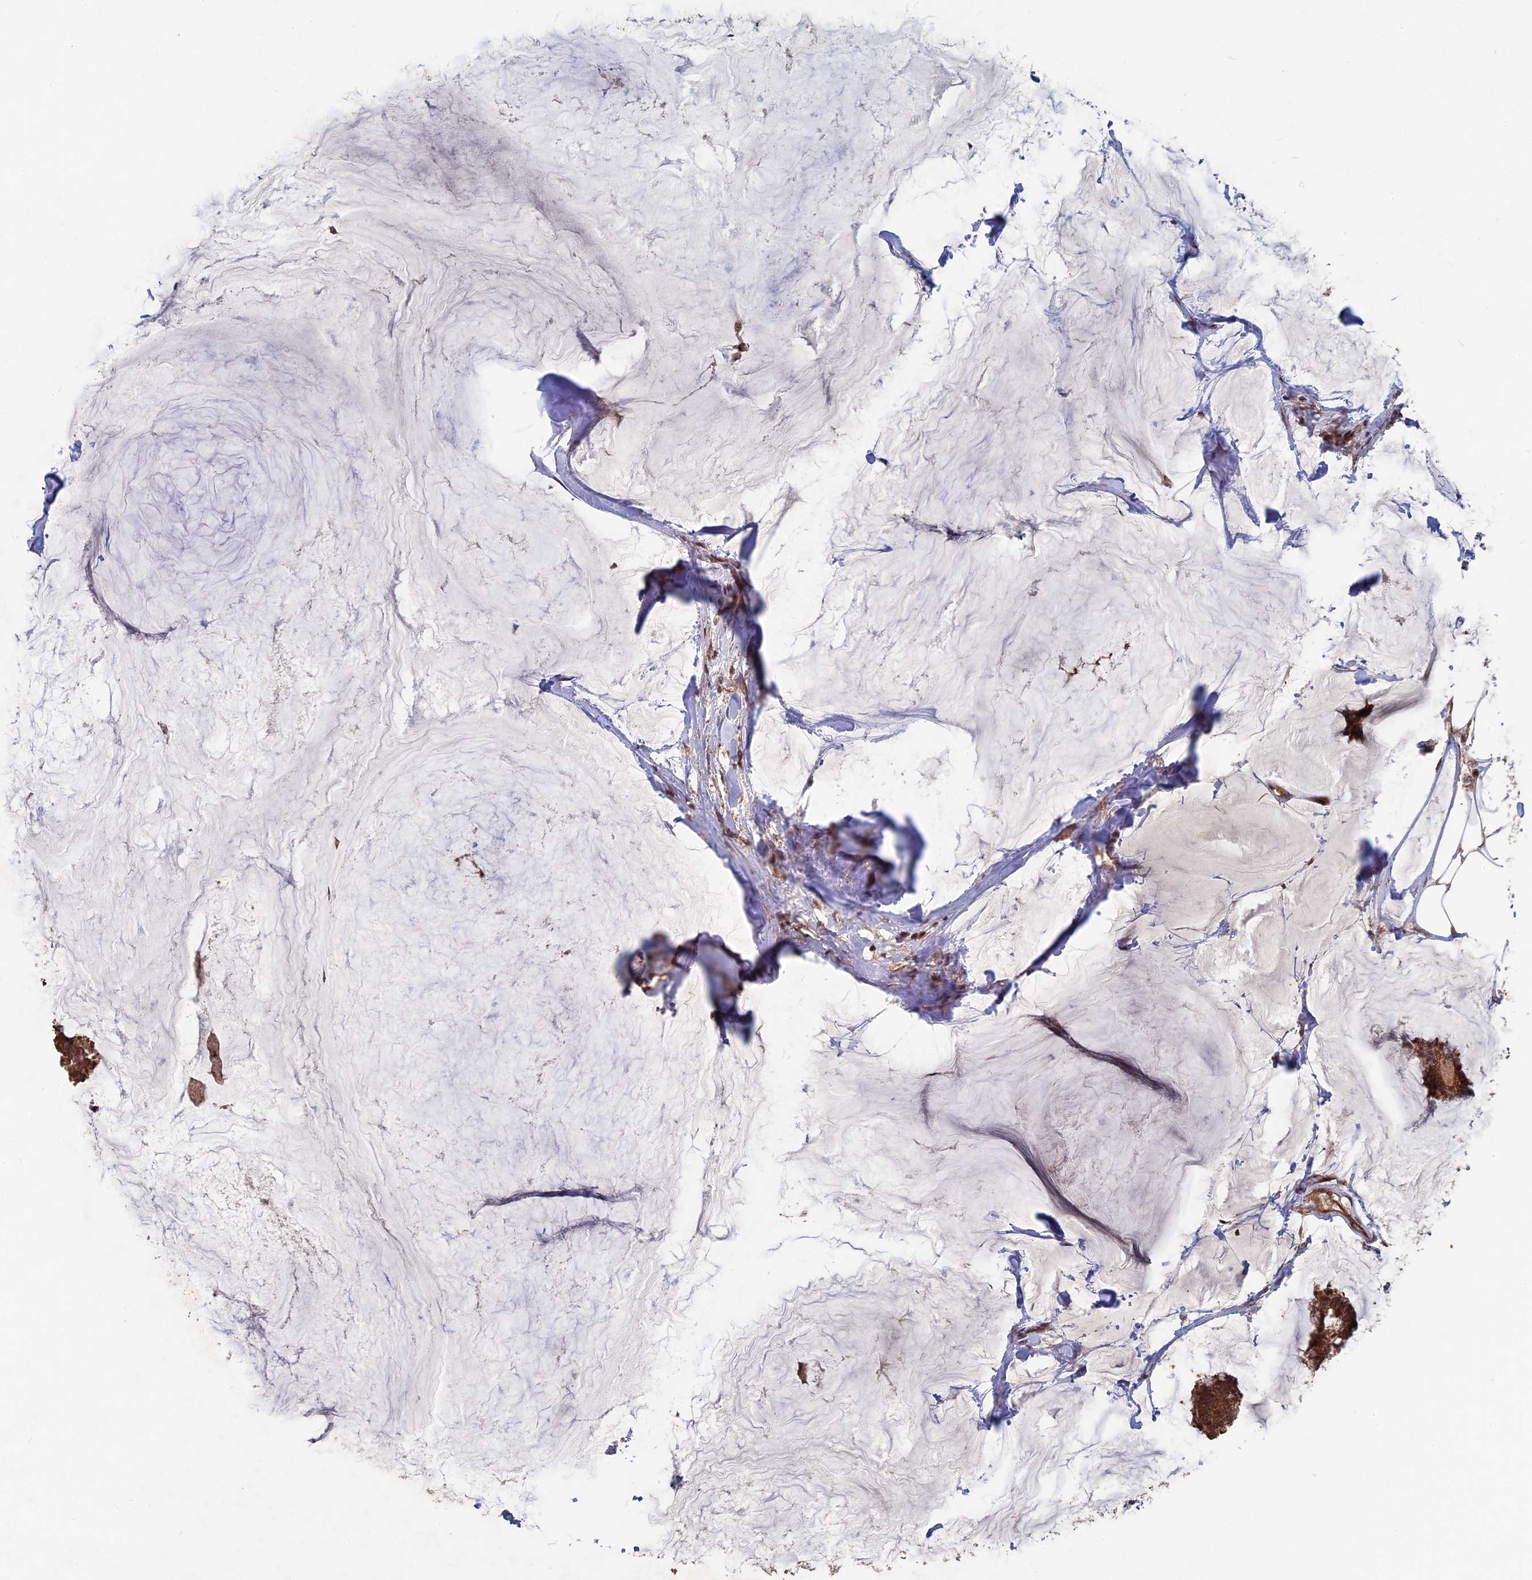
{"staining": {"intensity": "strong", "quantity": ">75%", "location": "cytoplasmic/membranous"}, "tissue": "breast cancer", "cell_type": "Tumor cells", "image_type": "cancer", "snomed": [{"axis": "morphology", "description": "Duct carcinoma"}, {"axis": "topography", "description": "Breast"}], "caption": "The histopathology image shows staining of breast invasive ductal carcinoma, revealing strong cytoplasmic/membranous protein staining (brown color) within tumor cells. (DAB (3,3'-diaminobenzidine) IHC, brown staining for protein, blue staining for nuclei).", "gene": "KIAA1328", "patient": {"sex": "female", "age": 93}}